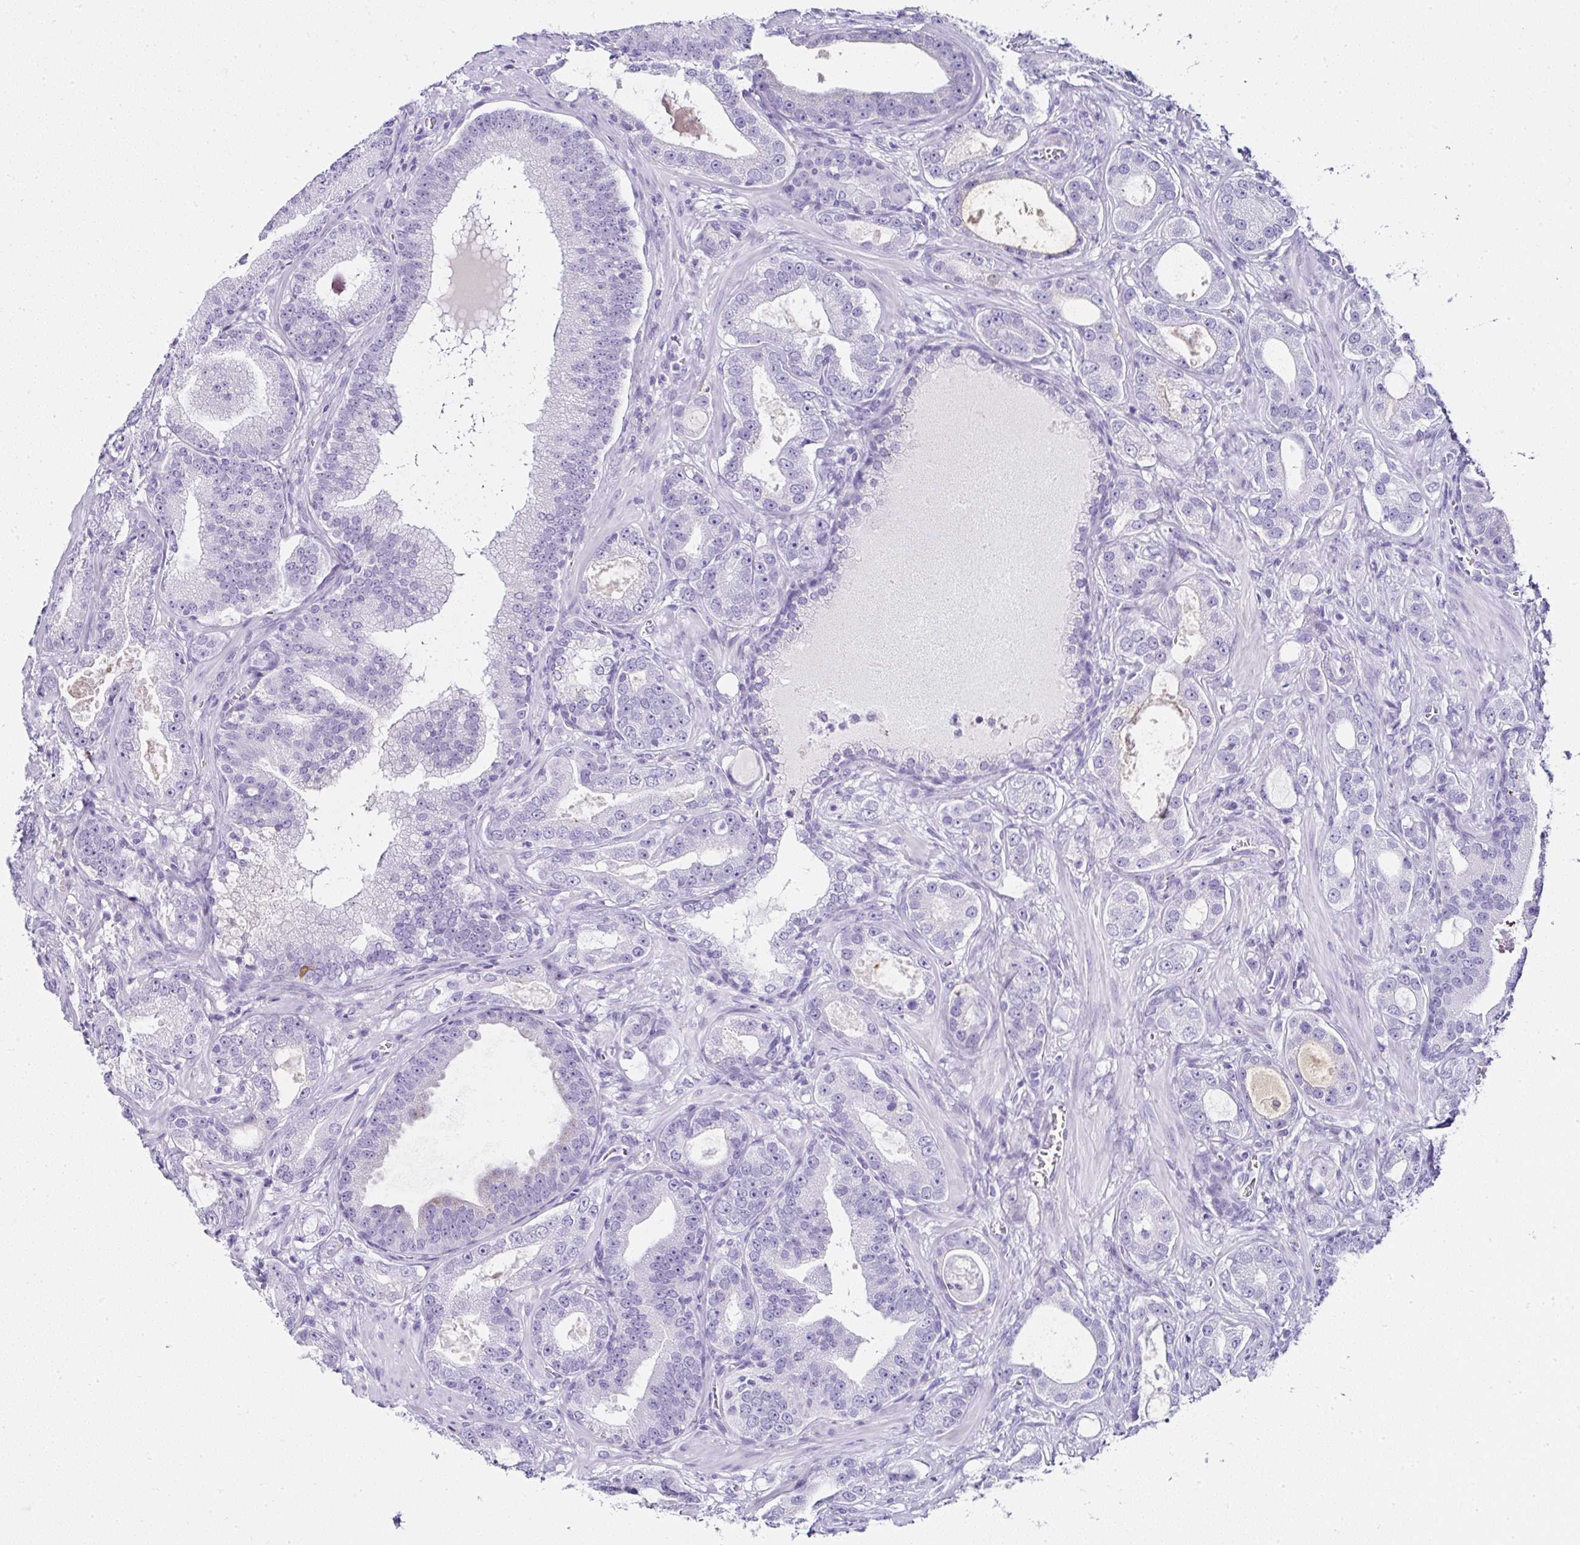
{"staining": {"intensity": "negative", "quantity": "none", "location": "none"}, "tissue": "prostate cancer", "cell_type": "Tumor cells", "image_type": "cancer", "snomed": [{"axis": "morphology", "description": "Adenocarcinoma, High grade"}, {"axis": "topography", "description": "Prostate"}], "caption": "This is an immunohistochemistry micrograph of human prostate cancer (high-grade adenocarcinoma). There is no staining in tumor cells.", "gene": "SERPINB3", "patient": {"sex": "male", "age": 65}}